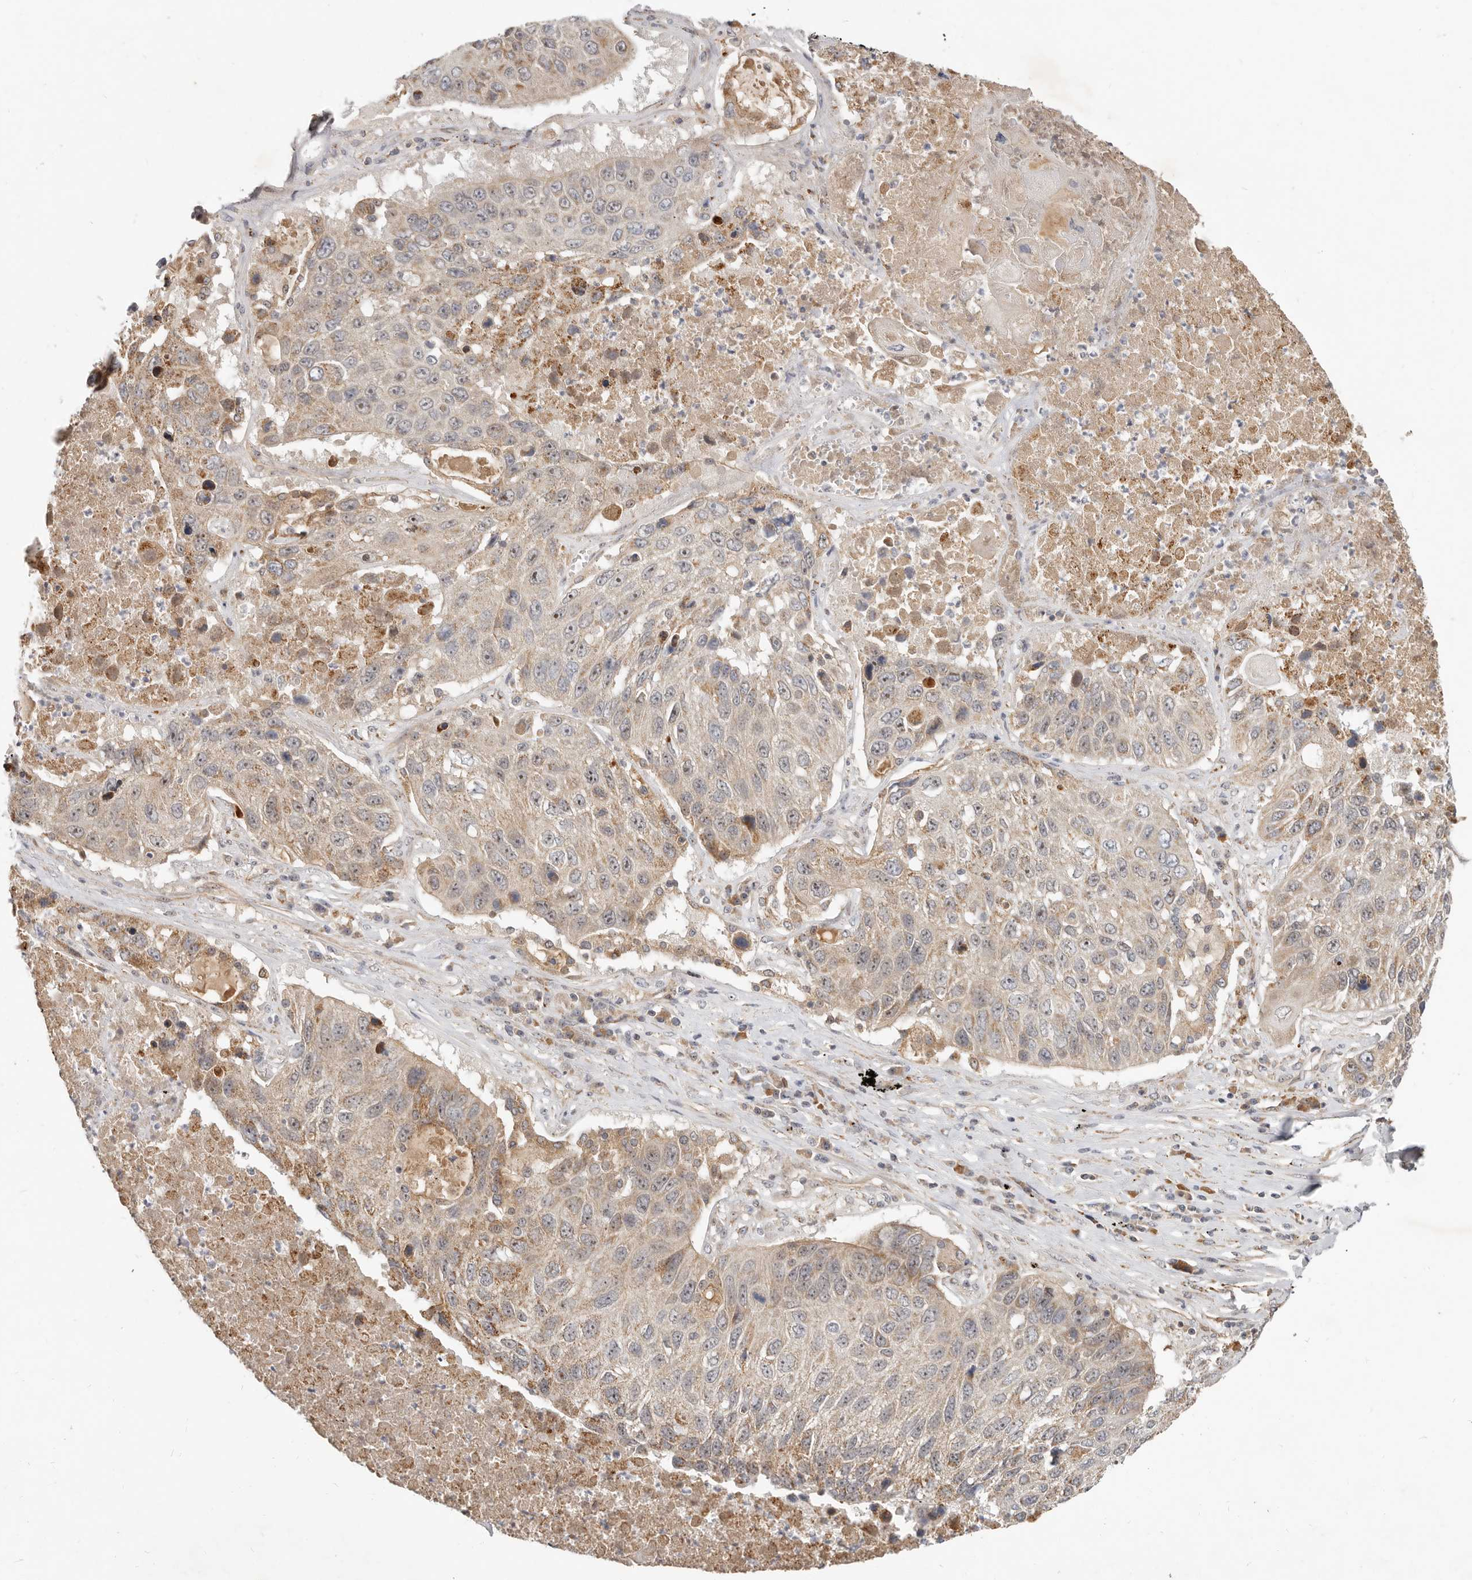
{"staining": {"intensity": "weak", "quantity": "25%-75%", "location": "cytoplasmic/membranous,nuclear"}, "tissue": "lung cancer", "cell_type": "Tumor cells", "image_type": "cancer", "snomed": [{"axis": "morphology", "description": "Squamous cell carcinoma, NOS"}, {"axis": "topography", "description": "Lung"}], "caption": "Protein staining demonstrates weak cytoplasmic/membranous and nuclear staining in about 25%-75% of tumor cells in lung cancer. Using DAB (brown) and hematoxylin (blue) stains, captured at high magnification using brightfield microscopy.", "gene": "MICALL2", "patient": {"sex": "male", "age": 61}}